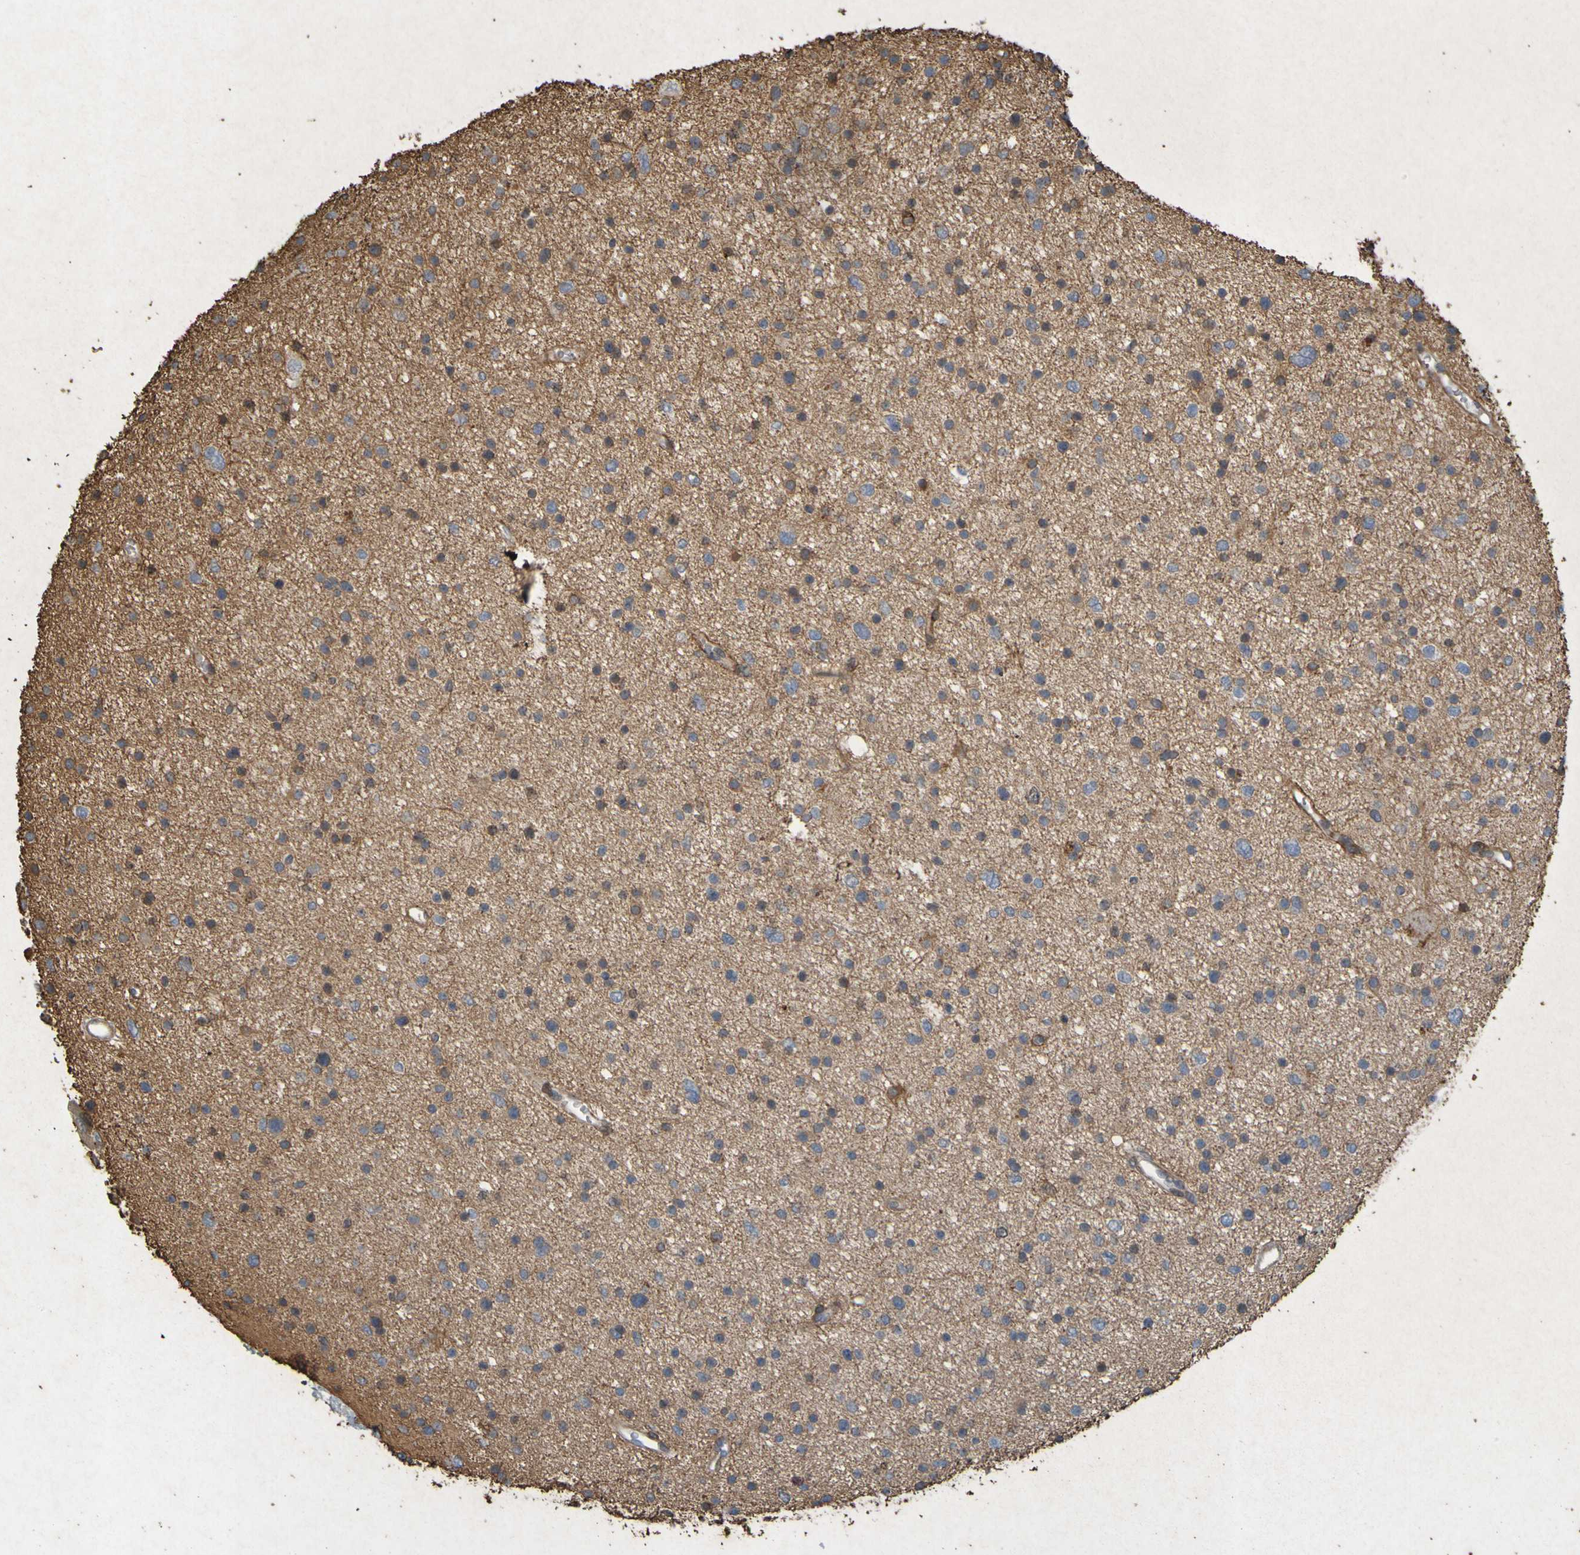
{"staining": {"intensity": "negative", "quantity": "none", "location": "none"}, "tissue": "glioma", "cell_type": "Tumor cells", "image_type": "cancer", "snomed": [{"axis": "morphology", "description": "Glioma, malignant, Low grade"}, {"axis": "topography", "description": "Brain"}], "caption": "This is a image of IHC staining of malignant glioma (low-grade), which shows no expression in tumor cells.", "gene": "GUCY1A1", "patient": {"sex": "female", "age": 37}}